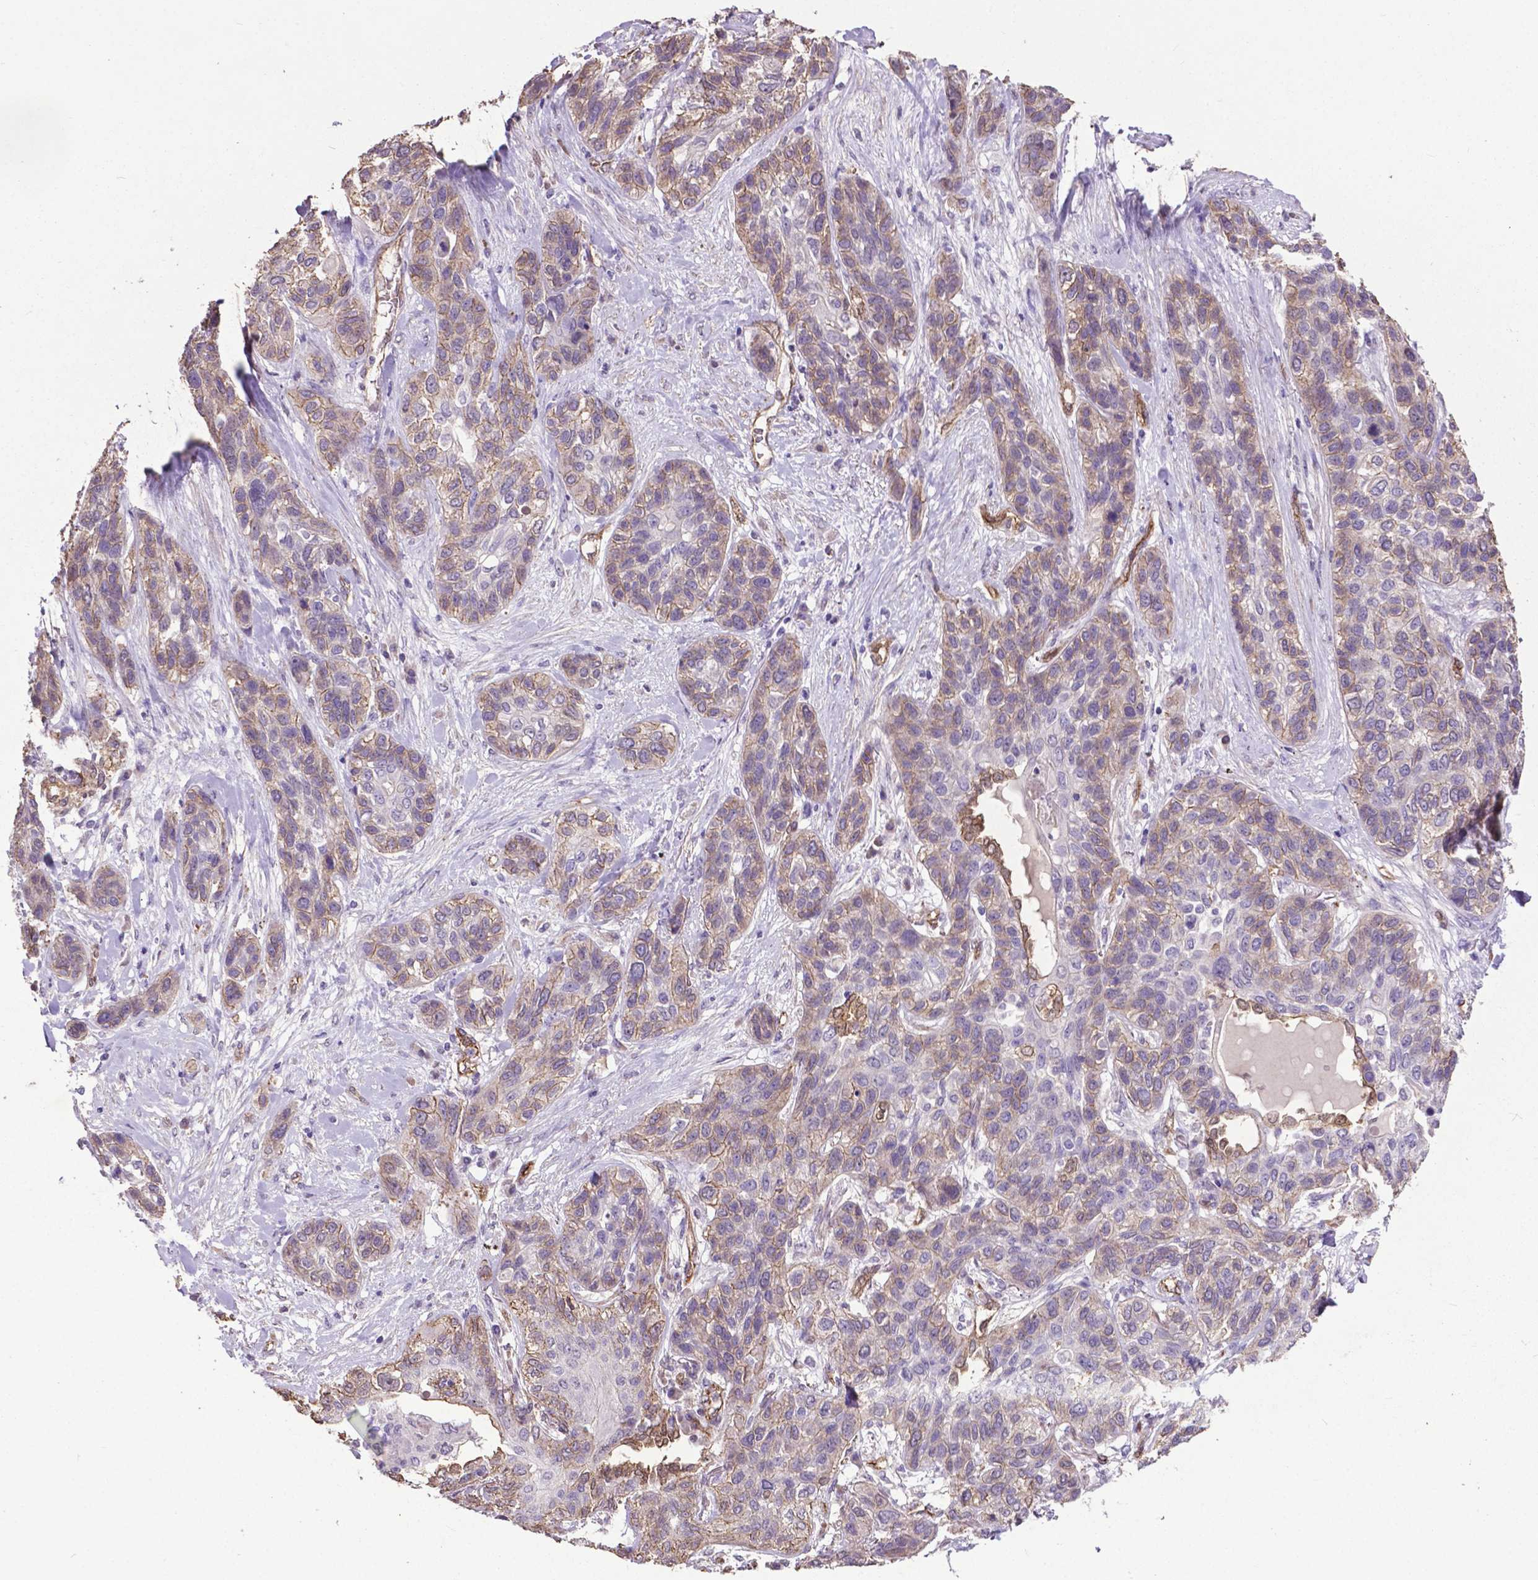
{"staining": {"intensity": "weak", "quantity": "25%-75%", "location": "cytoplasmic/membranous"}, "tissue": "lung cancer", "cell_type": "Tumor cells", "image_type": "cancer", "snomed": [{"axis": "morphology", "description": "Squamous cell carcinoma, NOS"}, {"axis": "topography", "description": "Lung"}], "caption": "Human lung cancer (squamous cell carcinoma) stained for a protein (brown) demonstrates weak cytoplasmic/membranous positive expression in about 25%-75% of tumor cells.", "gene": "PDLIM1", "patient": {"sex": "female", "age": 70}}